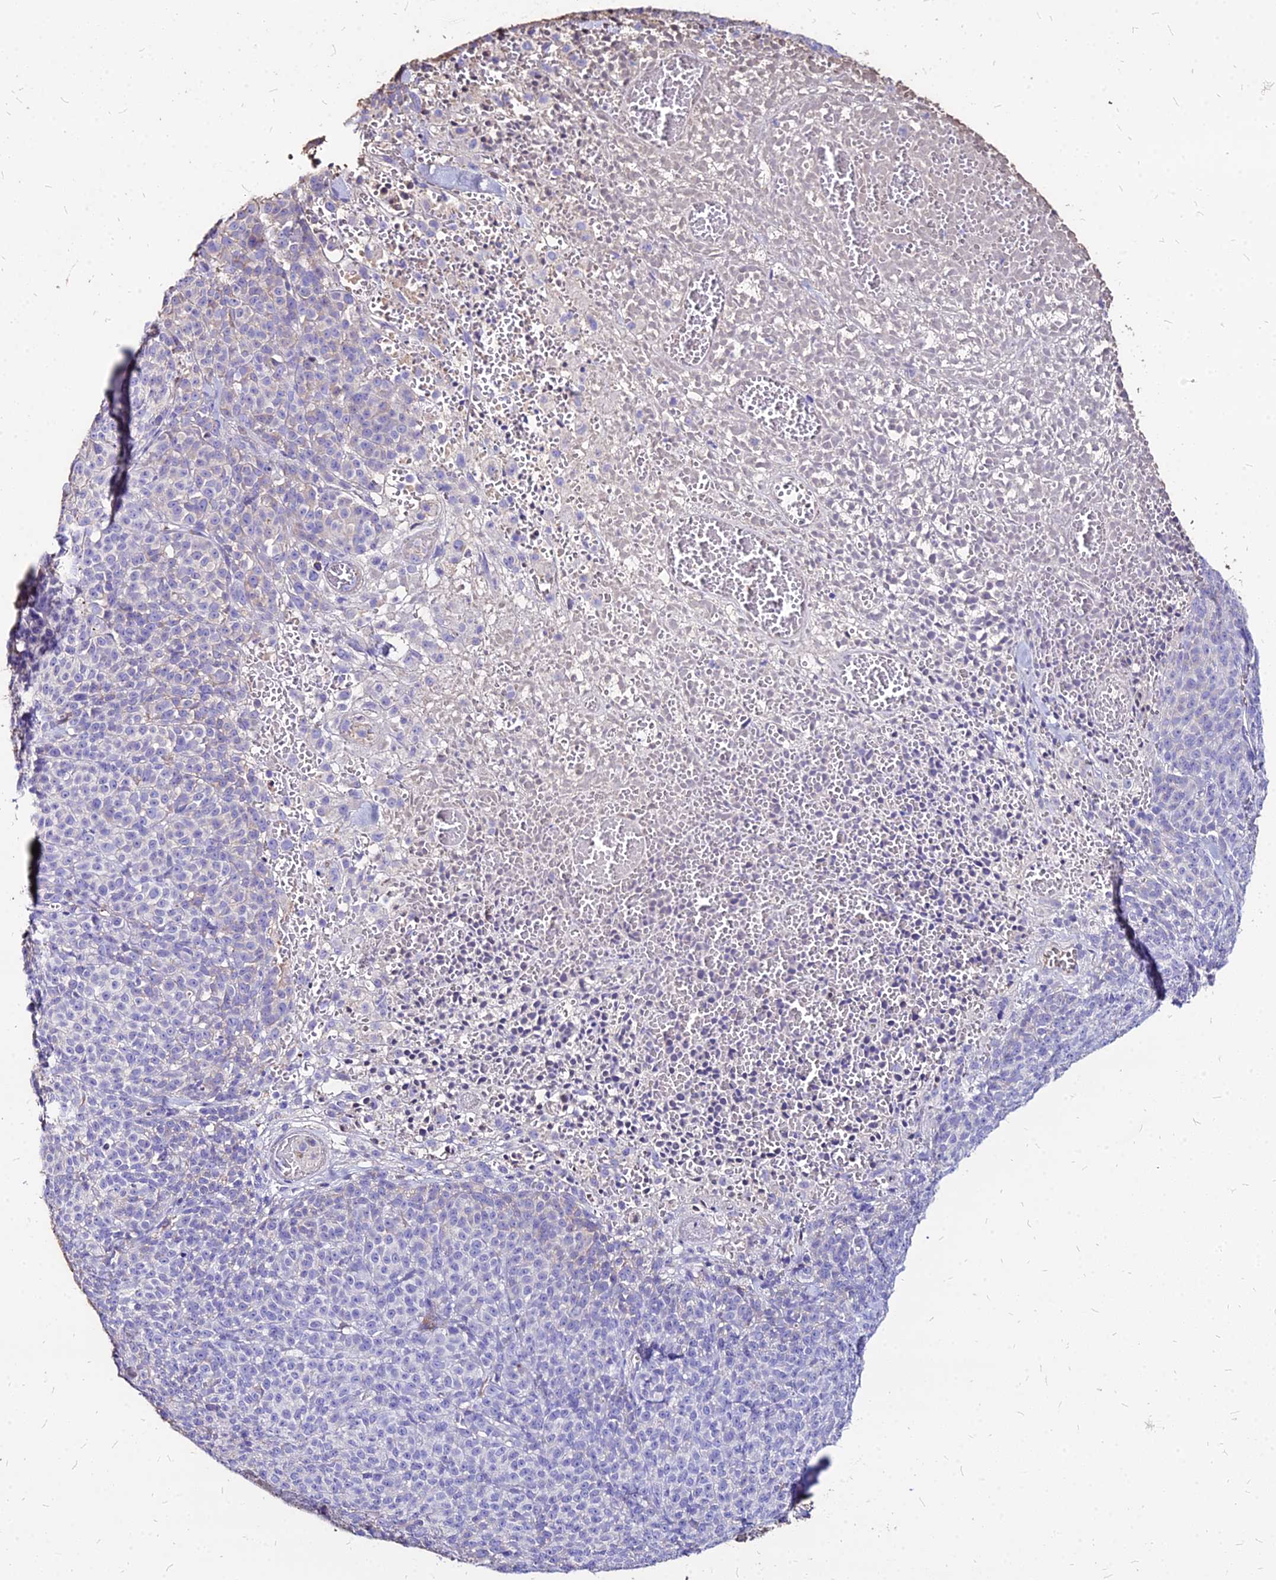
{"staining": {"intensity": "negative", "quantity": "none", "location": "none"}, "tissue": "melanoma", "cell_type": "Tumor cells", "image_type": "cancer", "snomed": [{"axis": "morphology", "description": "Normal tissue, NOS"}, {"axis": "morphology", "description": "Malignant melanoma, NOS"}, {"axis": "topography", "description": "Skin"}], "caption": "A high-resolution photomicrograph shows IHC staining of malignant melanoma, which exhibits no significant positivity in tumor cells.", "gene": "NME5", "patient": {"sex": "female", "age": 34}}